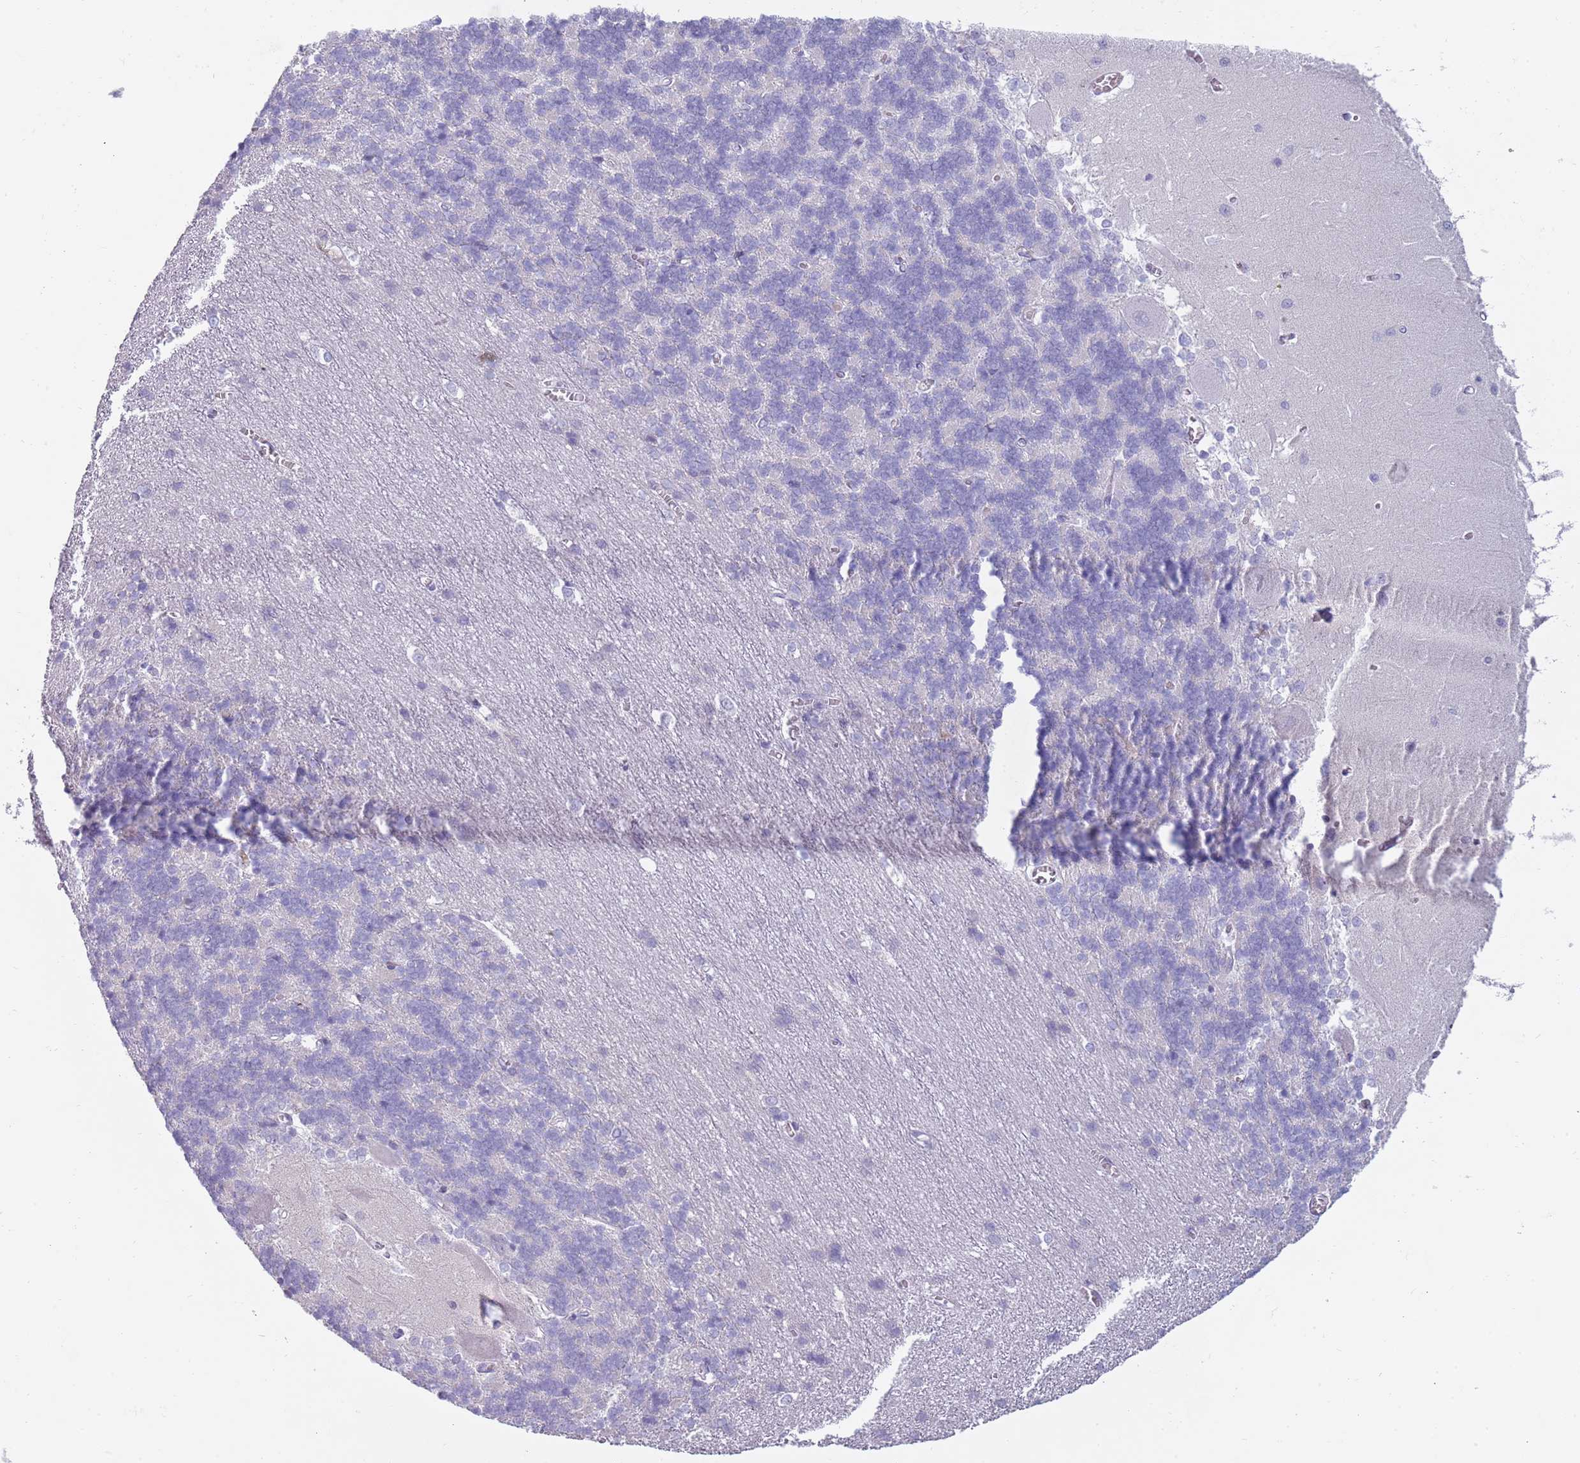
{"staining": {"intensity": "negative", "quantity": "none", "location": "none"}, "tissue": "cerebellum", "cell_type": "Cells in granular layer", "image_type": "normal", "snomed": [{"axis": "morphology", "description": "Normal tissue, NOS"}, {"axis": "topography", "description": "Cerebellum"}], "caption": "High magnification brightfield microscopy of benign cerebellum stained with DAB (brown) and counterstained with hematoxylin (blue): cells in granular layer show no significant staining.", "gene": "NWD2", "patient": {"sex": "male", "age": 37}}